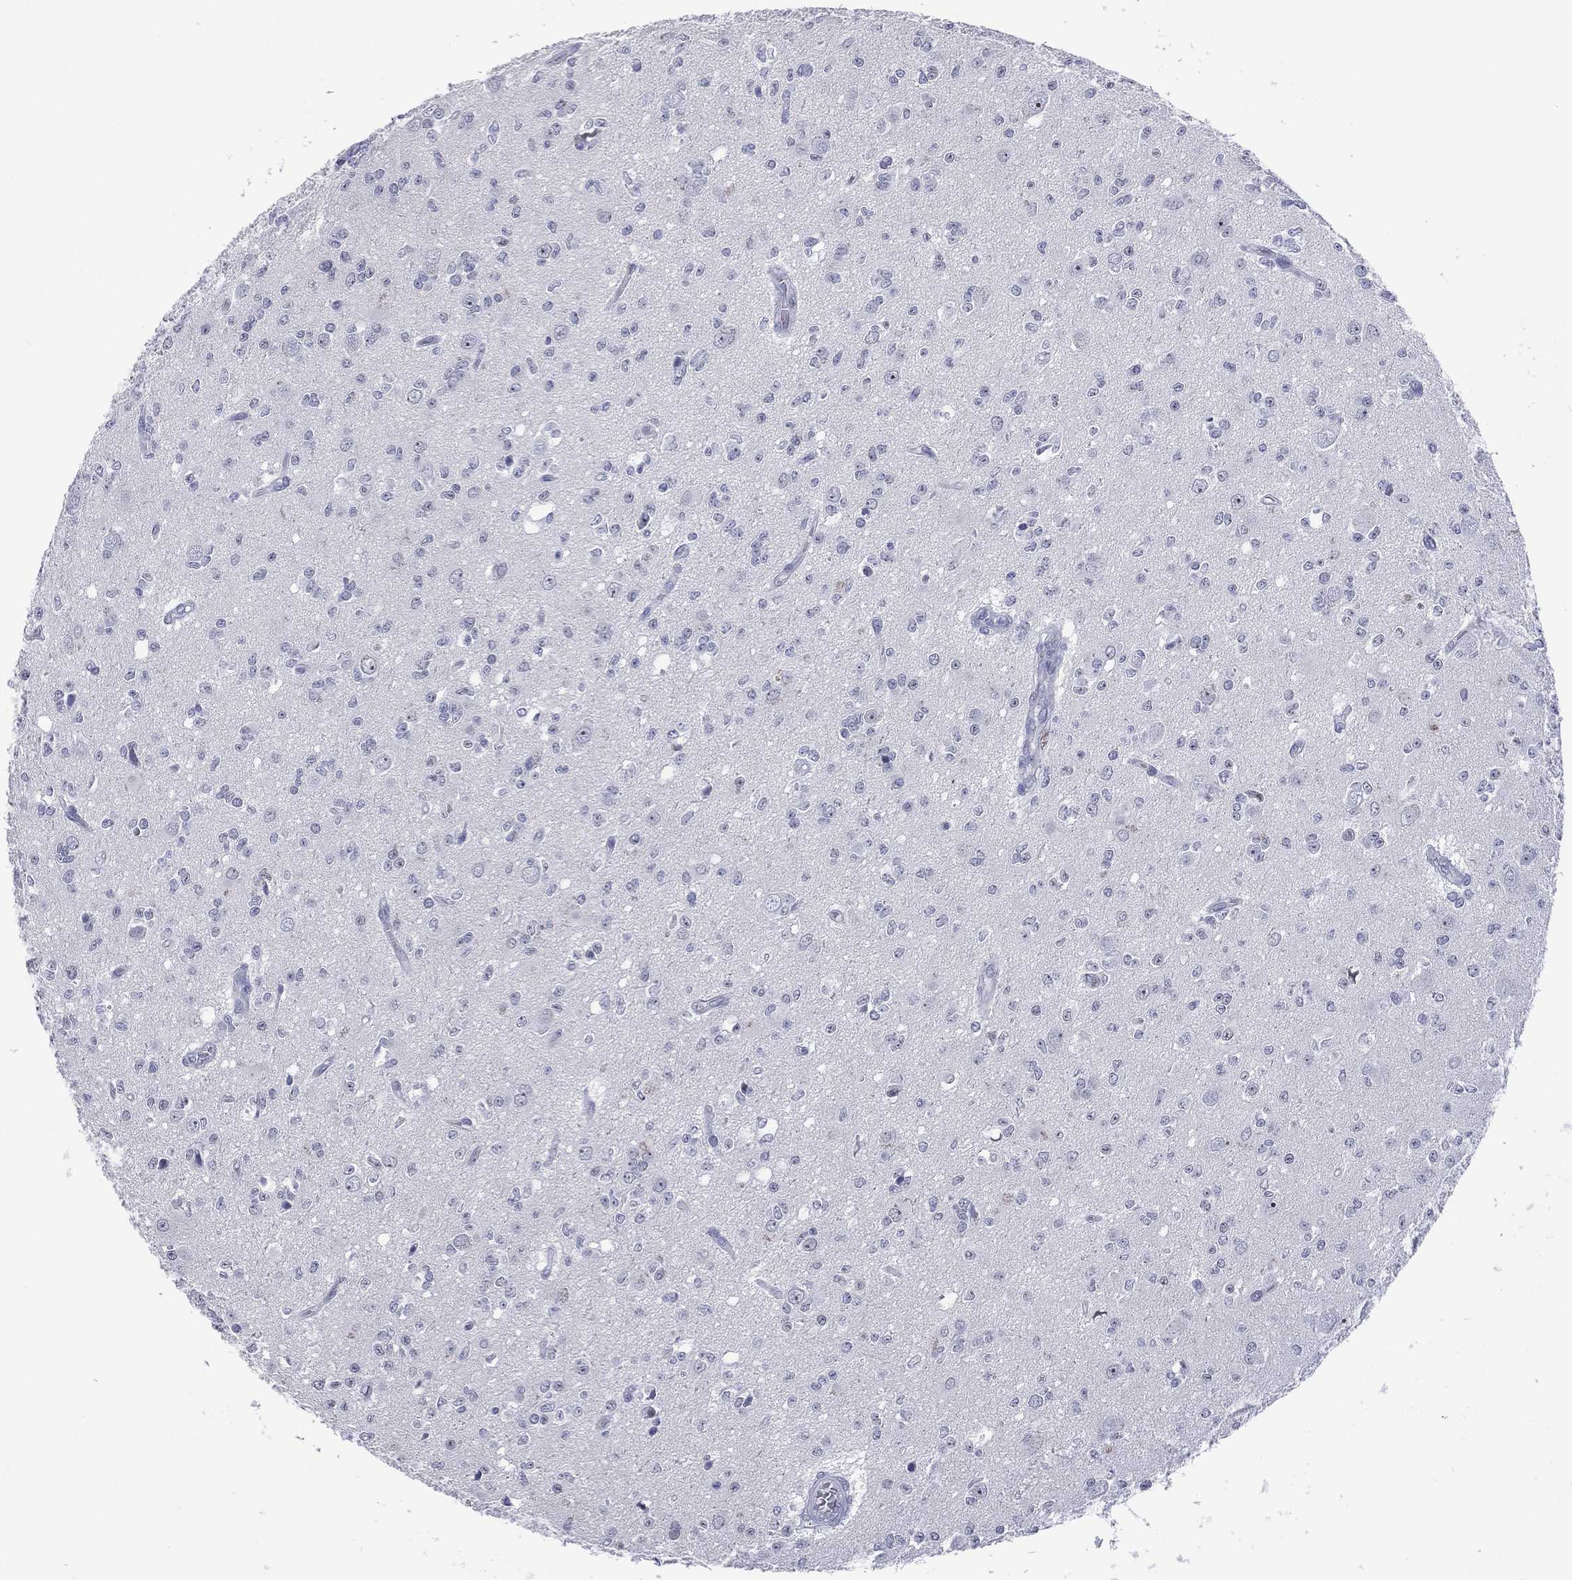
{"staining": {"intensity": "negative", "quantity": "none", "location": "none"}, "tissue": "glioma", "cell_type": "Tumor cells", "image_type": "cancer", "snomed": [{"axis": "morphology", "description": "Glioma, malignant, Low grade"}, {"axis": "topography", "description": "Brain"}], "caption": "Immunohistochemistry (IHC) of malignant glioma (low-grade) exhibits no positivity in tumor cells.", "gene": "SSX1", "patient": {"sex": "female", "age": 45}}